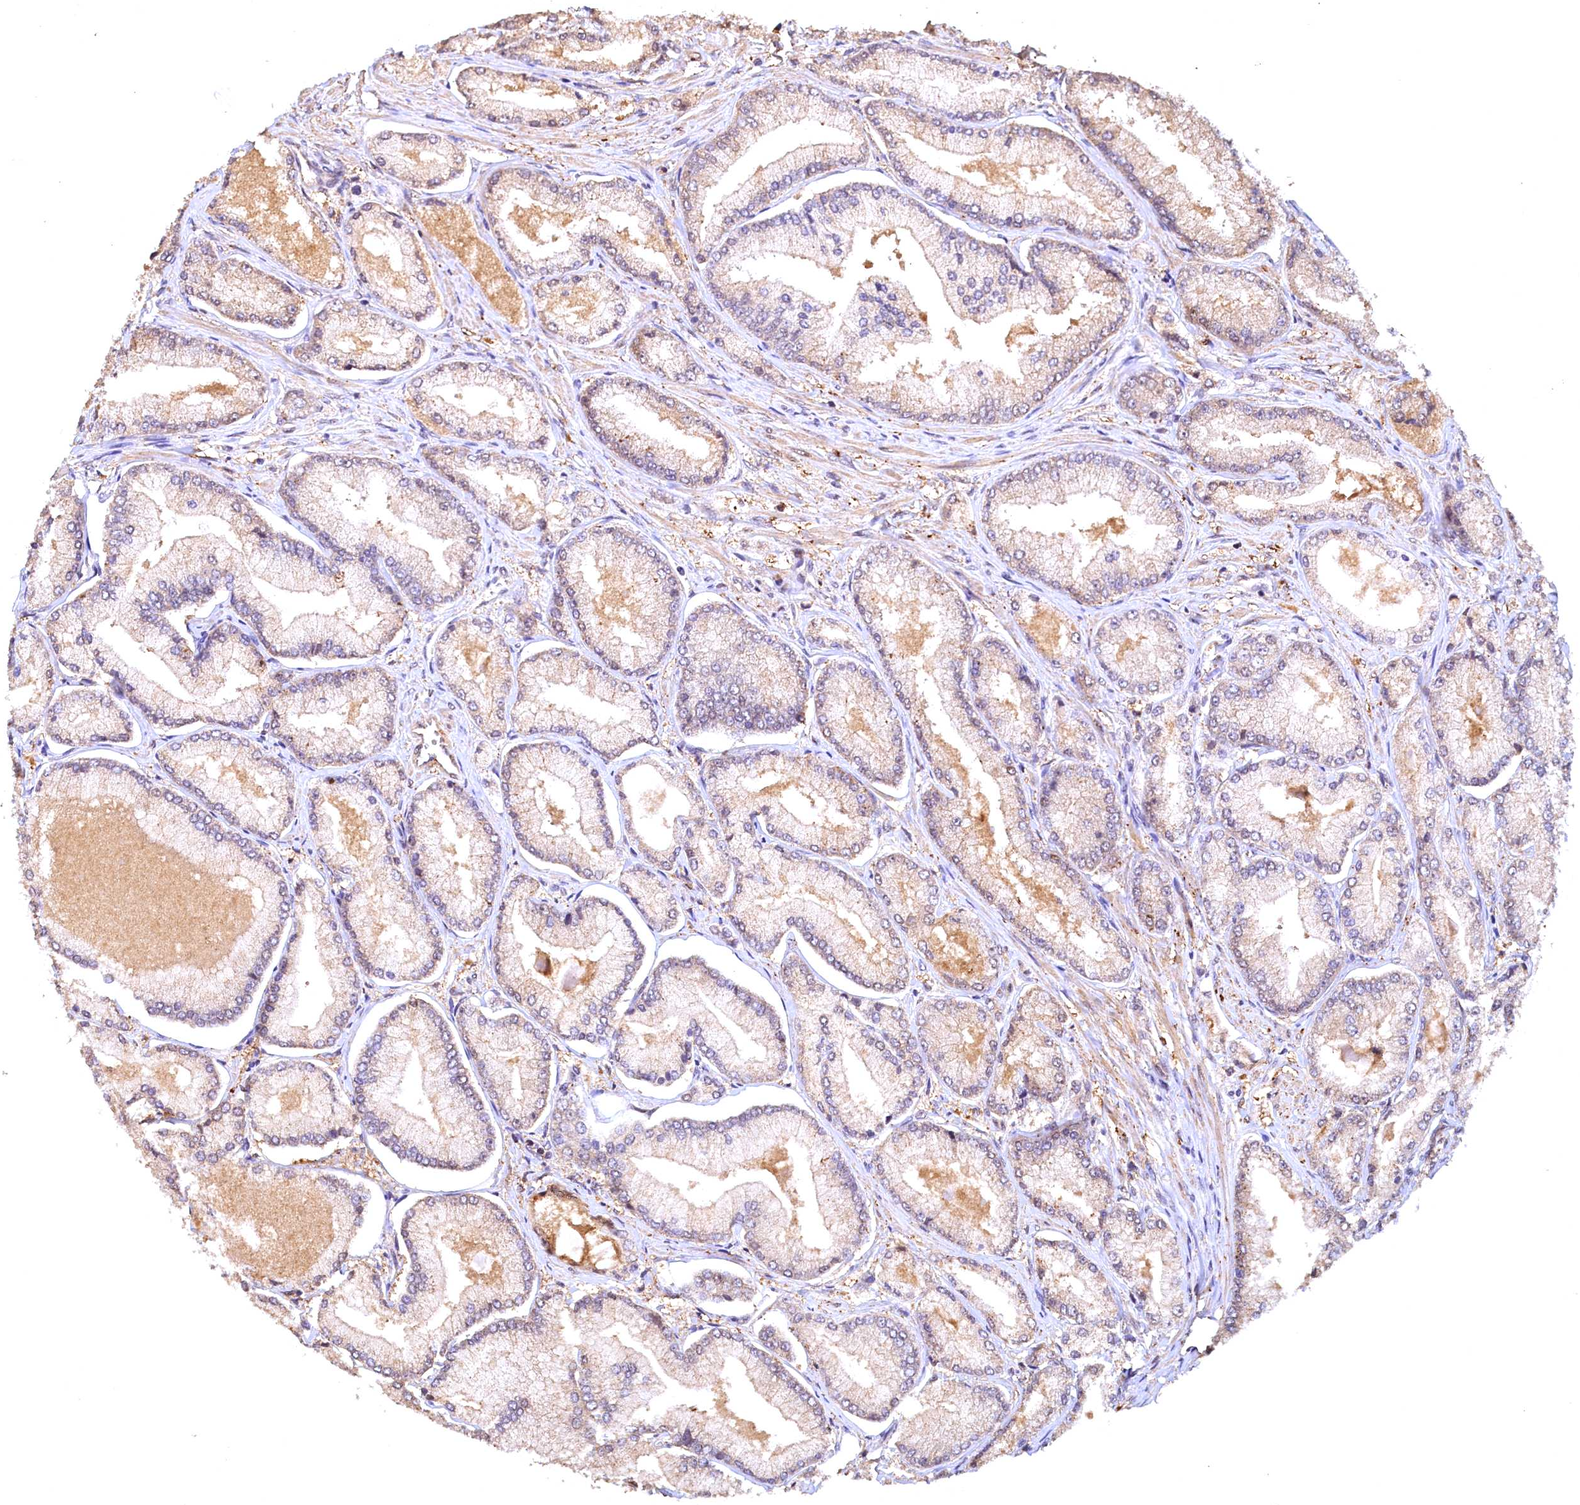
{"staining": {"intensity": "negative", "quantity": "none", "location": "none"}, "tissue": "prostate cancer", "cell_type": "Tumor cells", "image_type": "cancer", "snomed": [{"axis": "morphology", "description": "Adenocarcinoma, Low grade"}, {"axis": "topography", "description": "Prostate"}], "caption": "Immunohistochemistry (IHC) image of neoplastic tissue: prostate low-grade adenocarcinoma stained with DAB (3,3'-diaminobenzidine) displays no significant protein expression in tumor cells. (DAB immunohistochemistry (IHC), high magnification).", "gene": "UBL7", "patient": {"sex": "male", "age": 74}}